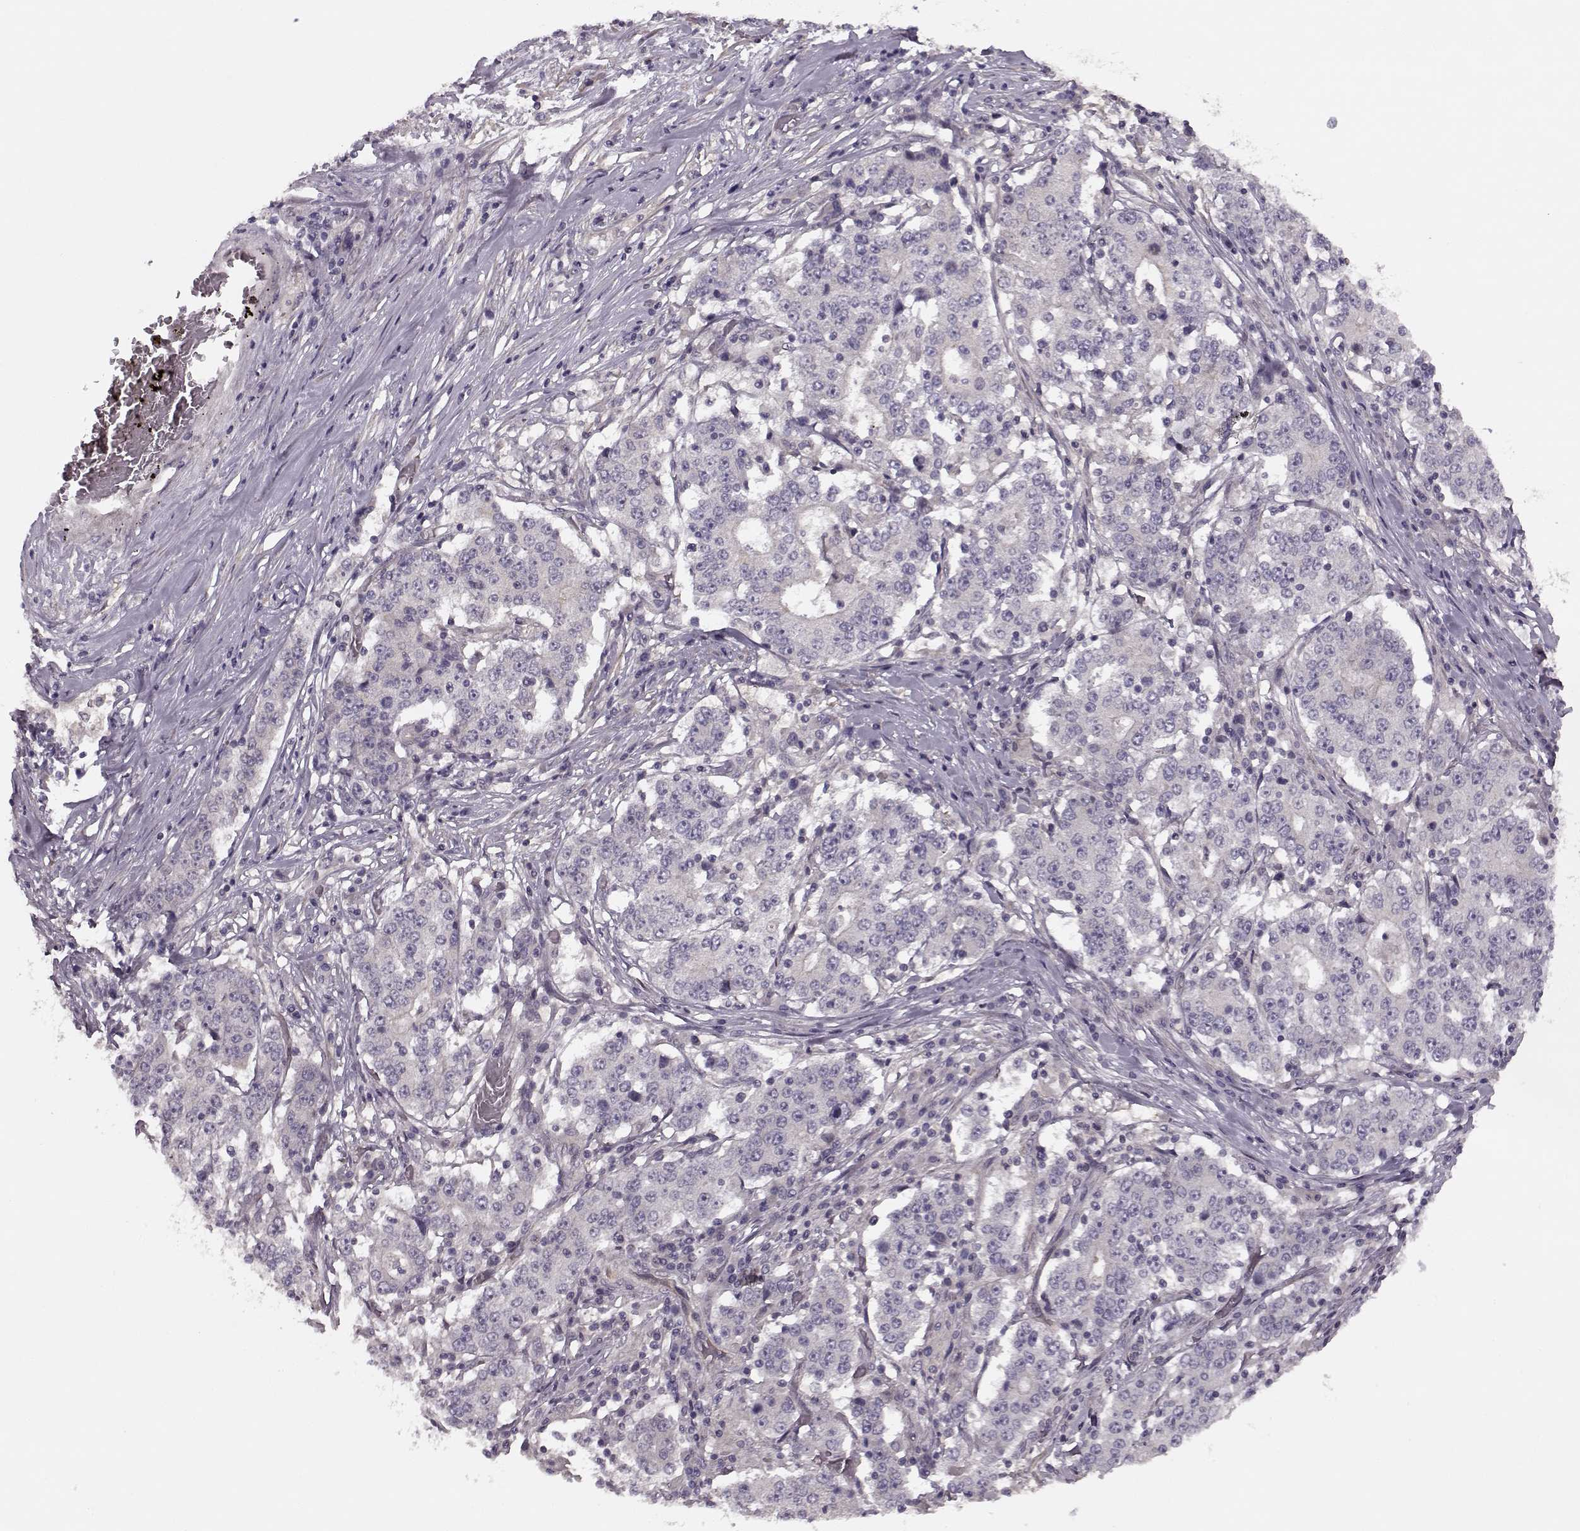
{"staining": {"intensity": "negative", "quantity": "none", "location": "none"}, "tissue": "stomach cancer", "cell_type": "Tumor cells", "image_type": "cancer", "snomed": [{"axis": "morphology", "description": "Adenocarcinoma, NOS"}, {"axis": "topography", "description": "Stomach"}], "caption": "High power microscopy micrograph of an immunohistochemistry (IHC) image of stomach adenocarcinoma, revealing no significant expression in tumor cells.", "gene": "MTR", "patient": {"sex": "male", "age": 59}}